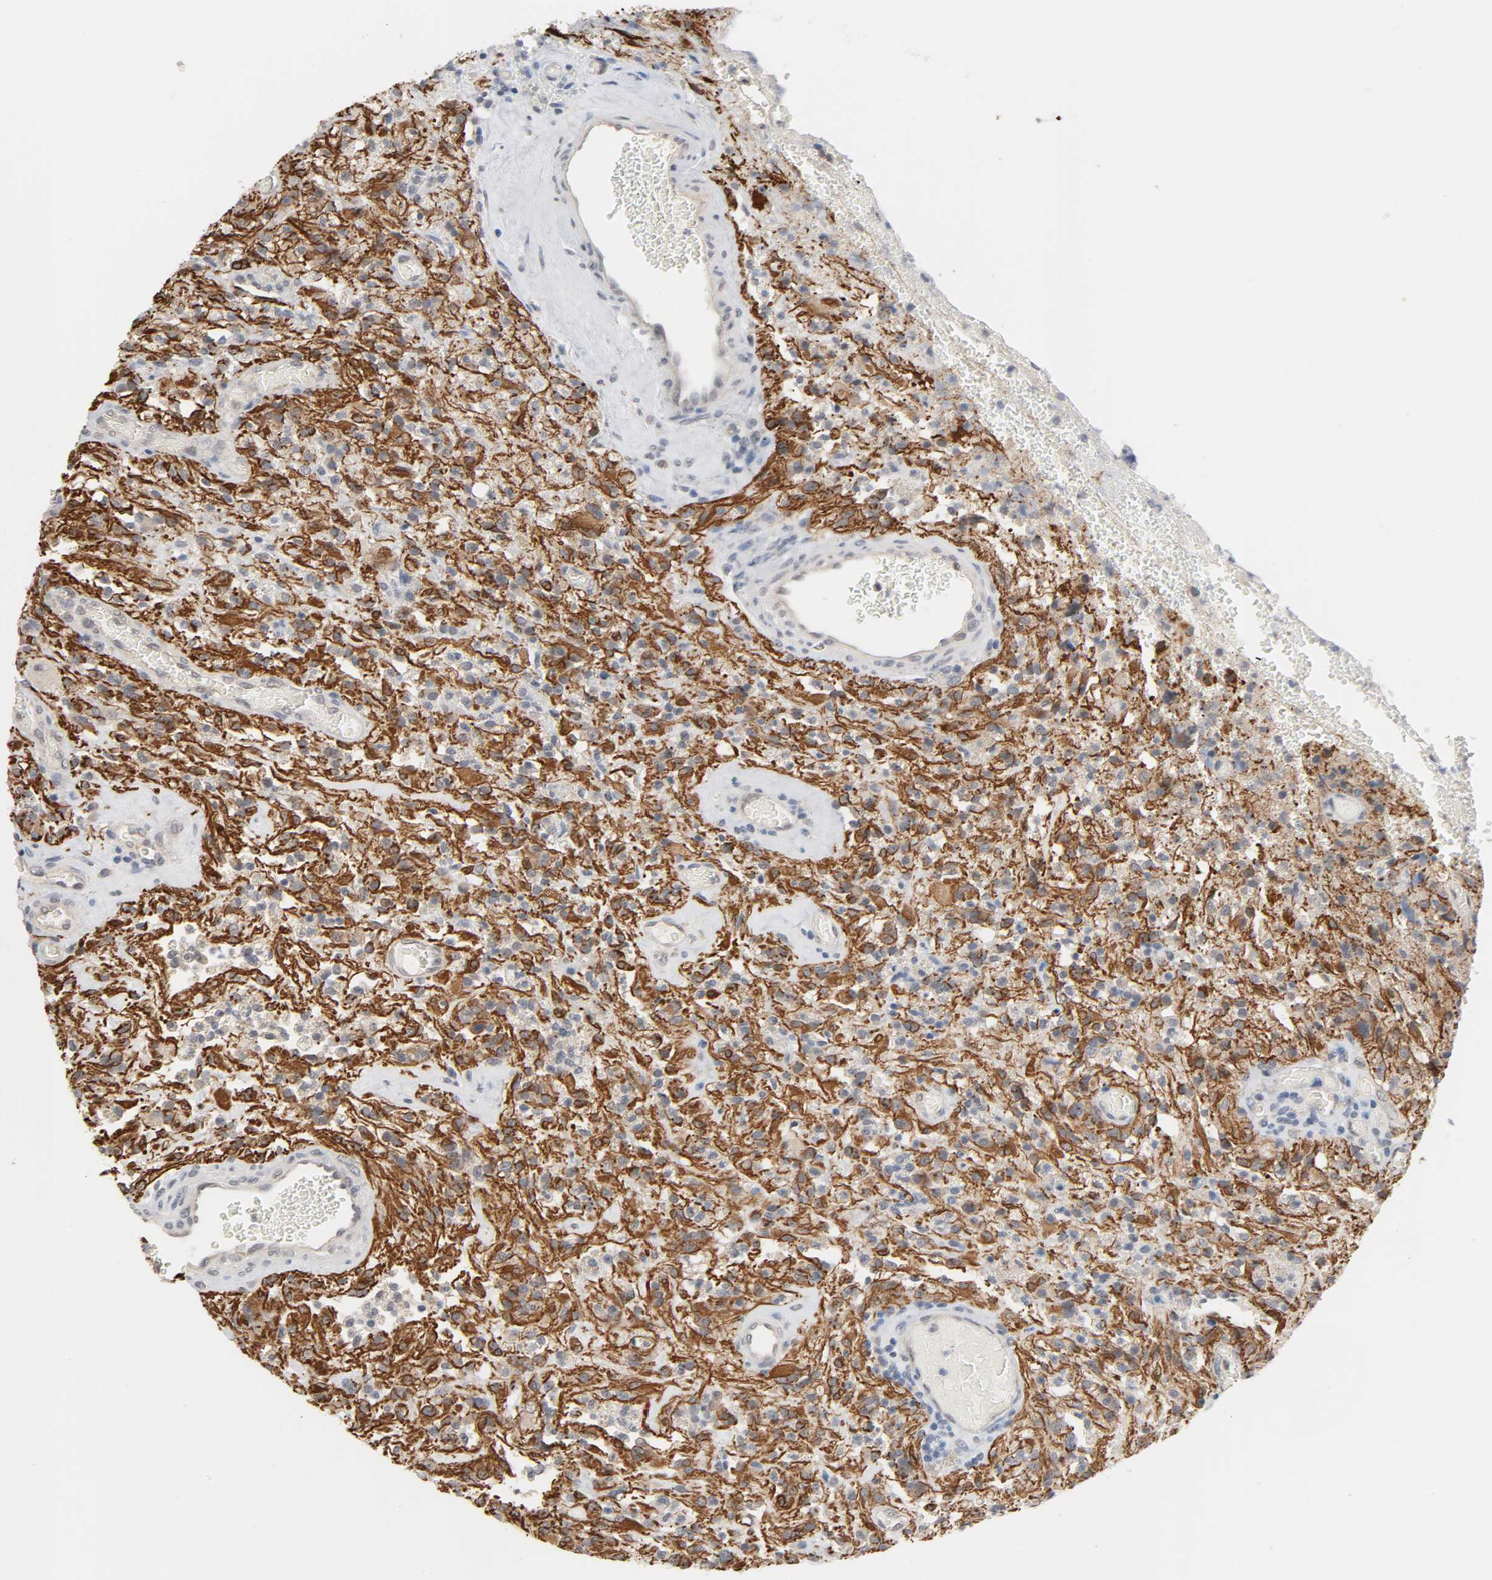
{"staining": {"intensity": "strong", "quantity": "<25%", "location": "cytoplasmic/membranous"}, "tissue": "glioma", "cell_type": "Tumor cells", "image_type": "cancer", "snomed": [{"axis": "morphology", "description": "Normal tissue, NOS"}, {"axis": "morphology", "description": "Glioma, malignant, High grade"}, {"axis": "topography", "description": "Cerebral cortex"}], "caption": "Glioma tissue demonstrates strong cytoplasmic/membranous positivity in approximately <25% of tumor cells", "gene": "ACSS2", "patient": {"sex": "male", "age": 56}}